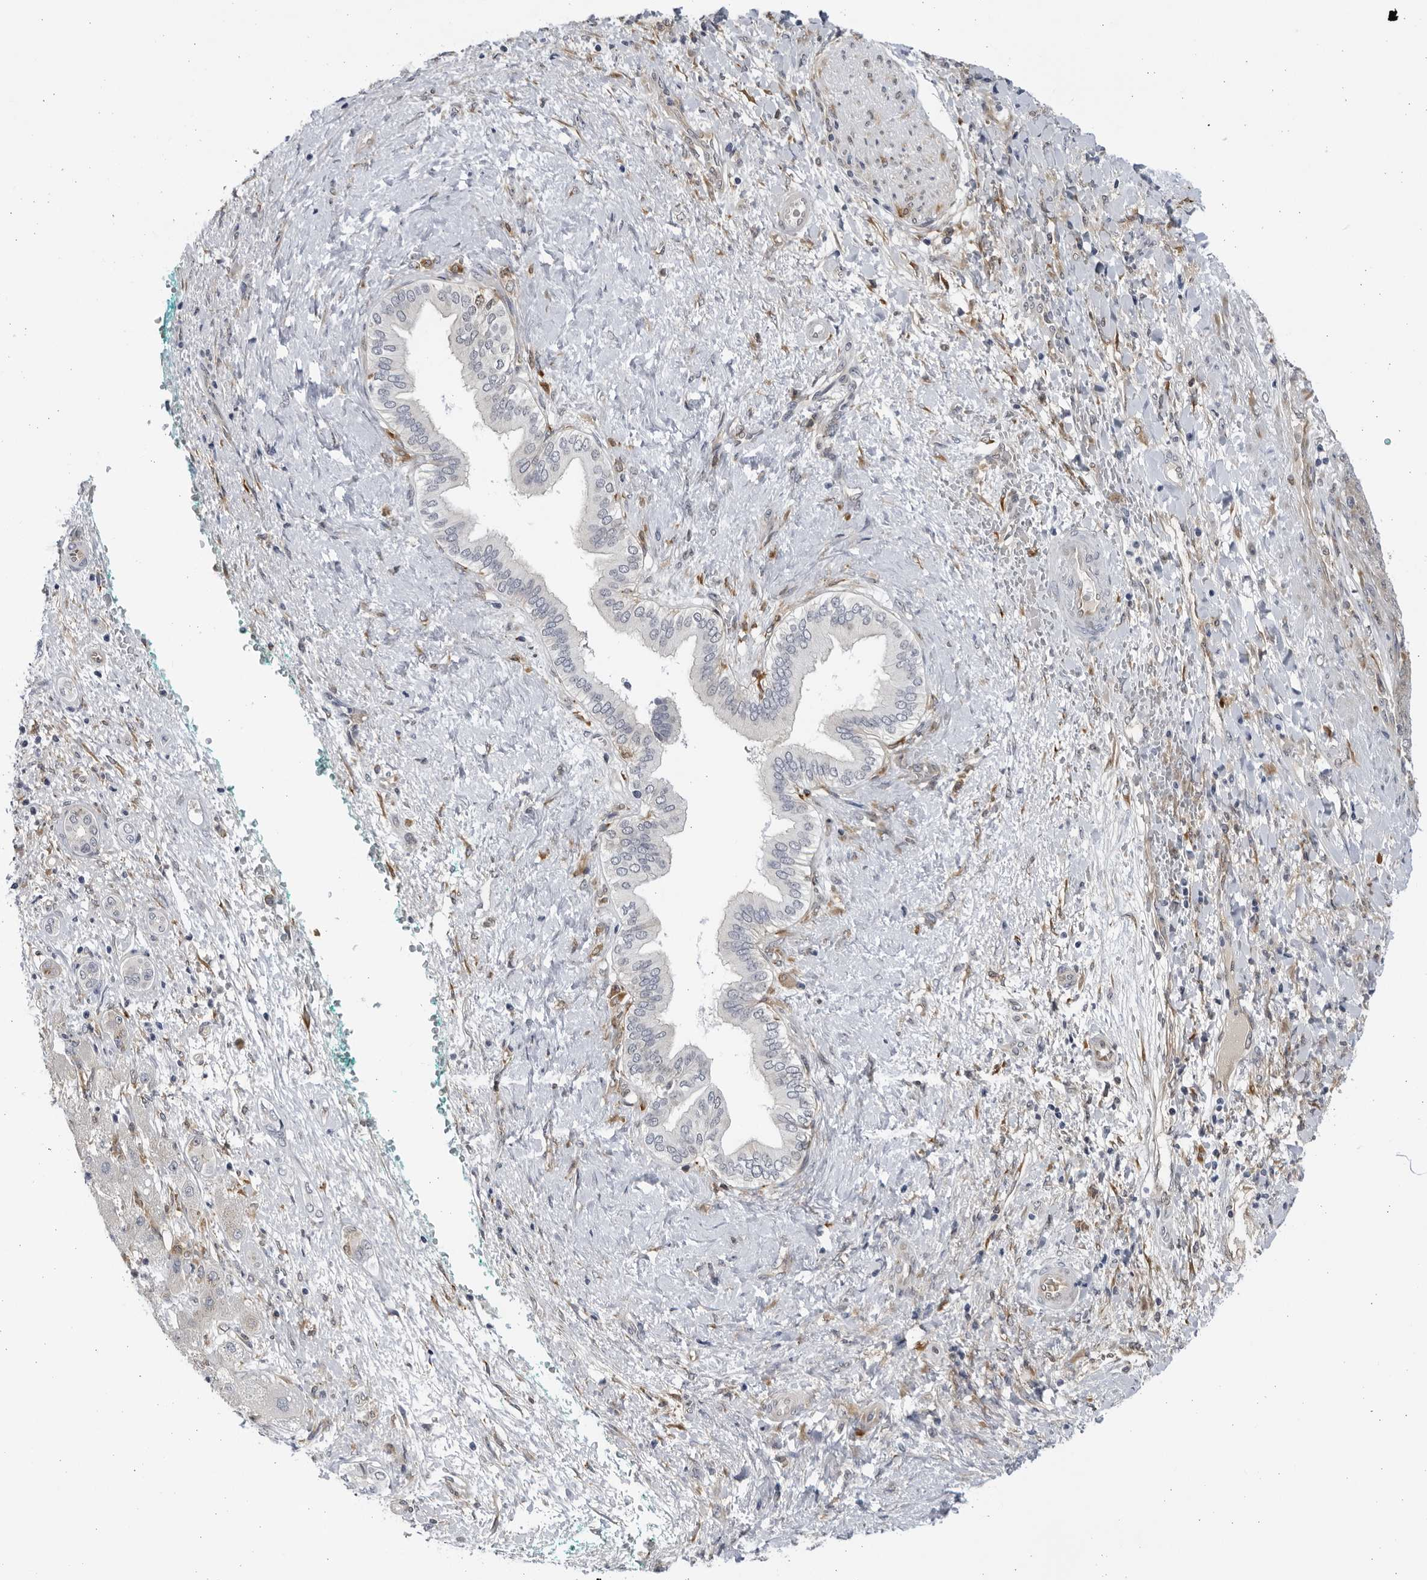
{"staining": {"intensity": "negative", "quantity": "none", "location": "none"}, "tissue": "liver cancer", "cell_type": "Tumor cells", "image_type": "cancer", "snomed": [{"axis": "morphology", "description": "Carcinoma, Hepatocellular, NOS"}, {"axis": "topography", "description": "Liver"}], "caption": "Hepatocellular carcinoma (liver) stained for a protein using immunohistochemistry displays no expression tumor cells.", "gene": "BMP2K", "patient": {"sex": "male", "age": 65}}